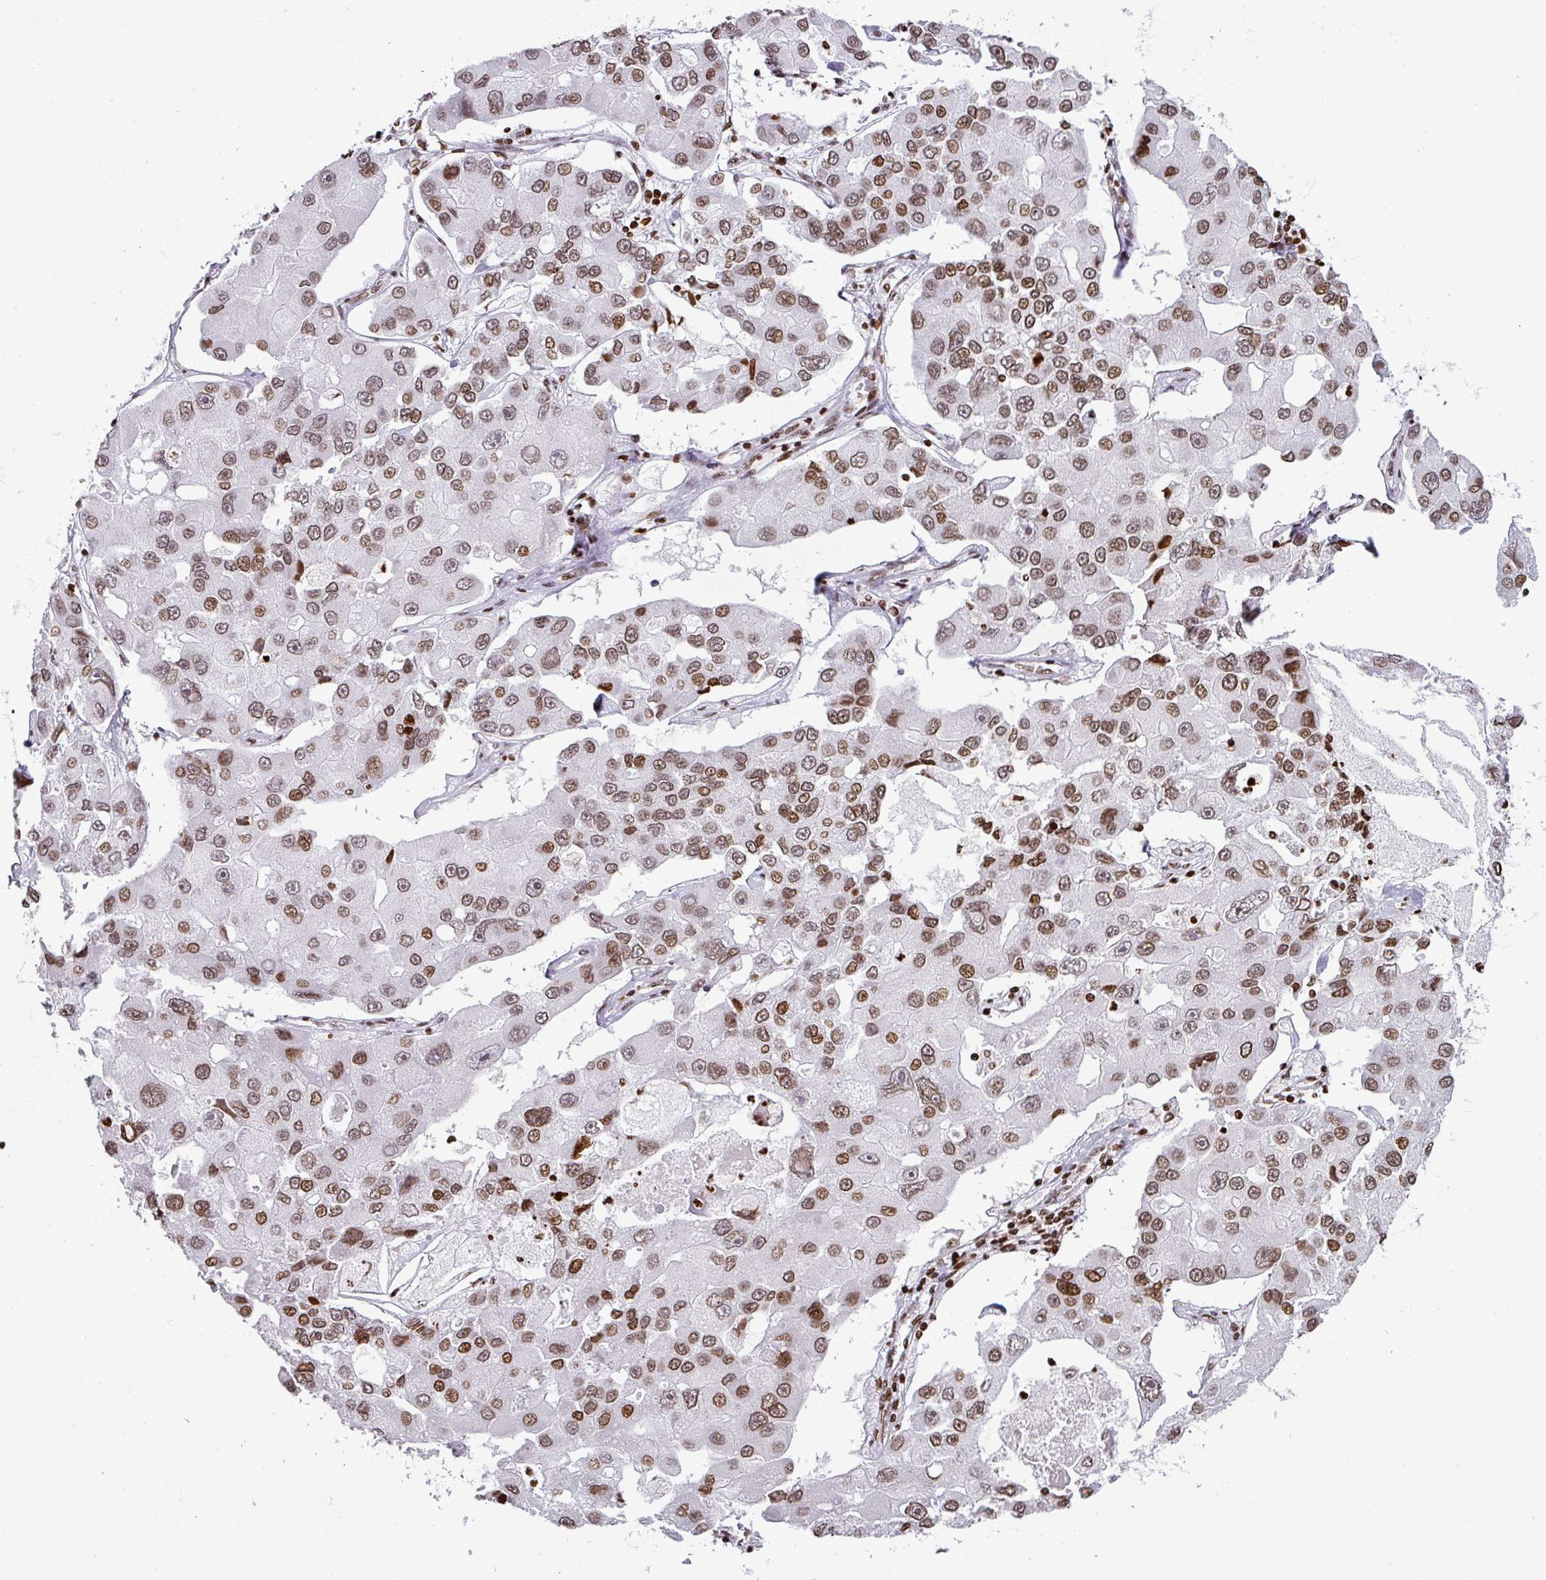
{"staining": {"intensity": "moderate", "quantity": ">75%", "location": "nuclear"}, "tissue": "lung cancer", "cell_type": "Tumor cells", "image_type": "cancer", "snomed": [{"axis": "morphology", "description": "Adenocarcinoma, NOS"}, {"axis": "topography", "description": "Lung"}], "caption": "Immunohistochemistry (IHC) photomicrograph of neoplastic tissue: lung adenocarcinoma stained using immunohistochemistry (IHC) displays medium levels of moderate protein expression localized specifically in the nuclear of tumor cells, appearing as a nuclear brown color.", "gene": "RASL11A", "patient": {"sex": "female", "age": 54}}